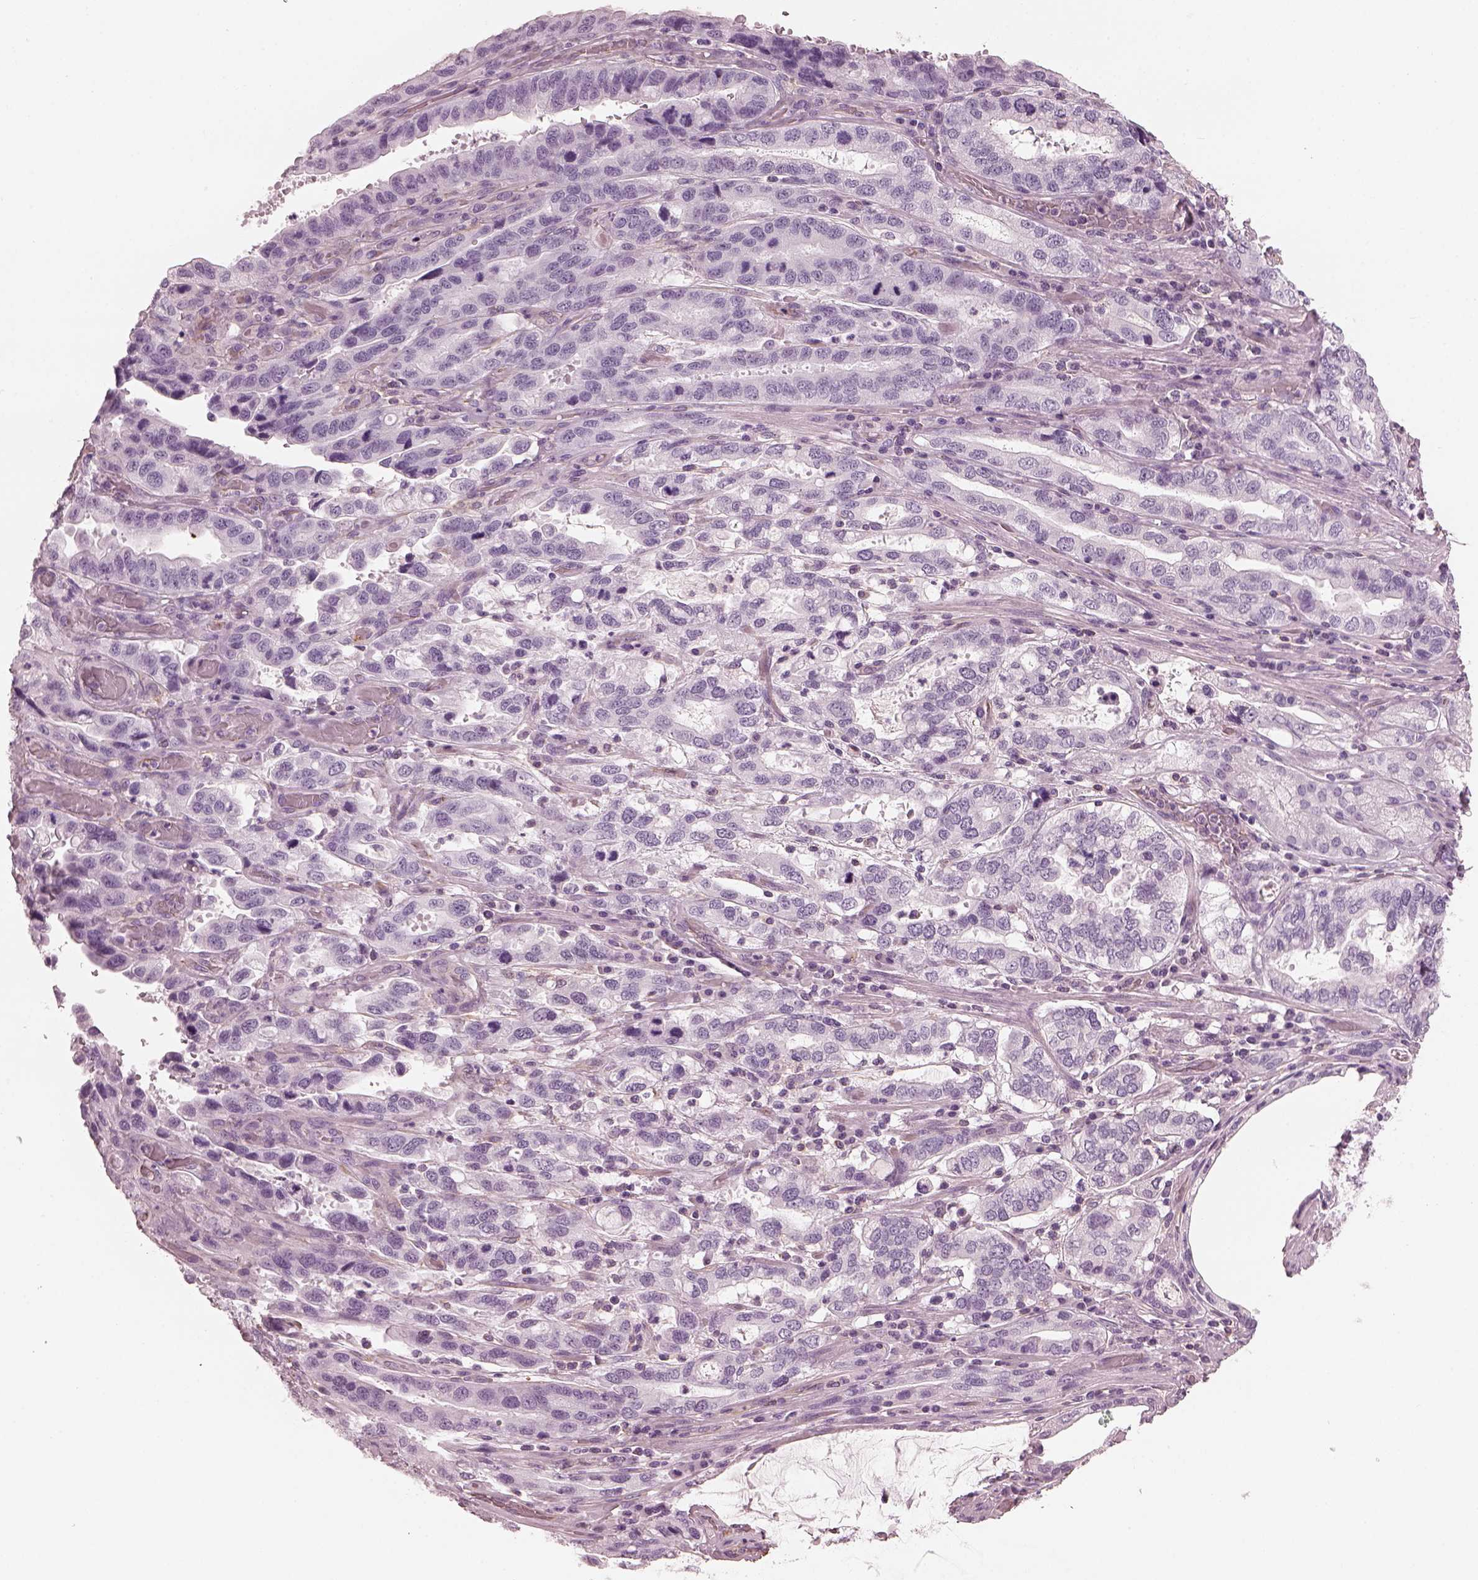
{"staining": {"intensity": "negative", "quantity": "none", "location": "none"}, "tissue": "stomach cancer", "cell_type": "Tumor cells", "image_type": "cancer", "snomed": [{"axis": "morphology", "description": "Adenocarcinoma, NOS"}, {"axis": "topography", "description": "Stomach, lower"}], "caption": "Stomach adenocarcinoma was stained to show a protein in brown. There is no significant positivity in tumor cells.", "gene": "EIF4E1B", "patient": {"sex": "female", "age": 76}}